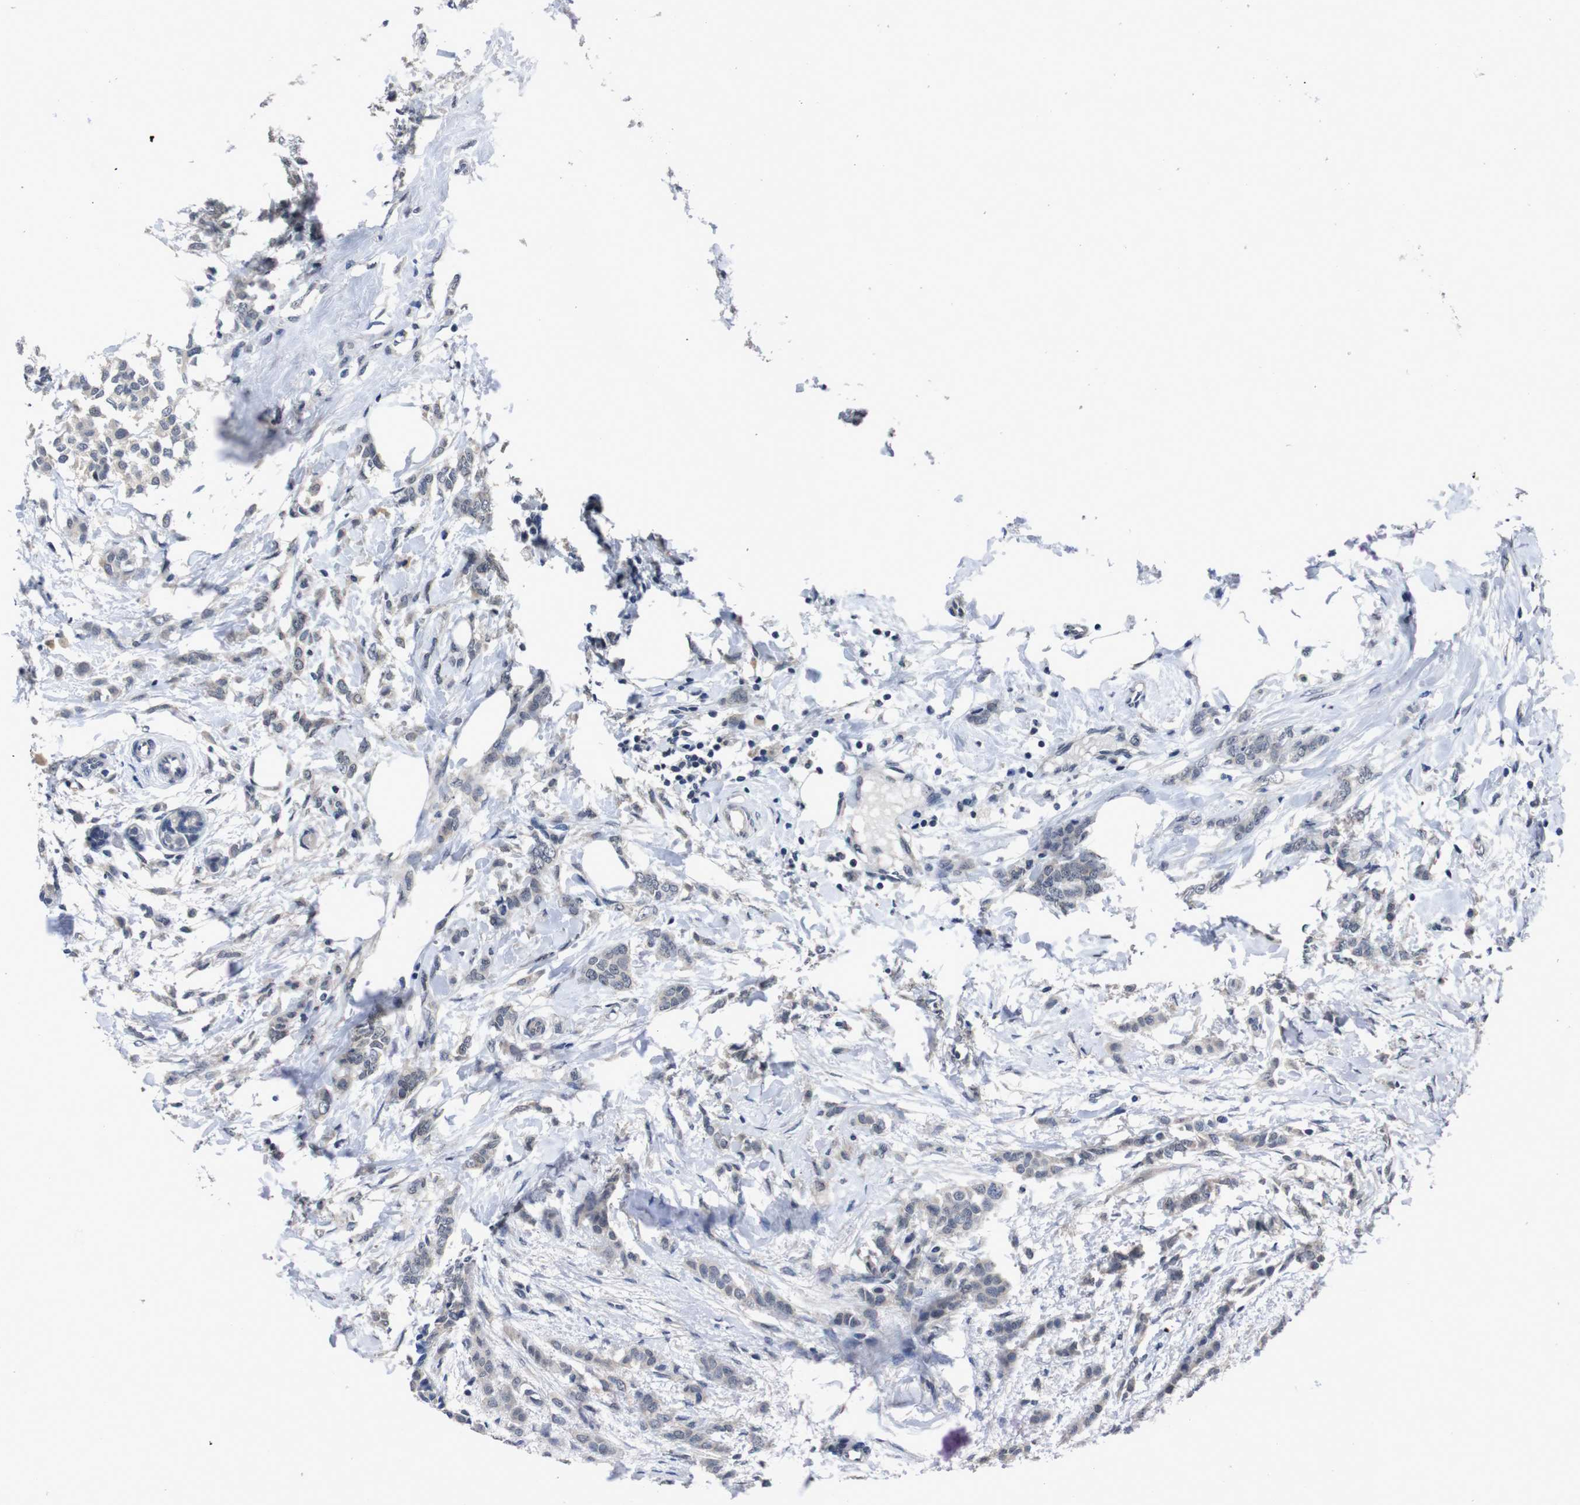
{"staining": {"intensity": "negative", "quantity": "none", "location": "none"}, "tissue": "breast cancer", "cell_type": "Tumor cells", "image_type": "cancer", "snomed": [{"axis": "morphology", "description": "Lobular carcinoma, in situ"}, {"axis": "morphology", "description": "Lobular carcinoma"}, {"axis": "topography", "description": "Breast"}], "caption": "This histopathology image is of breast cancer (lobular carcinoma) stained with immunohistochemistry to label a protein in brown with the nuclei are counter-stained blue. There is no expression in tumor cells. (DAB (3,3'-diaminobenzidine) immunohistochemistry visualized using brightfield microscopy, high magnification).", "gene": "AKT3", "patient": {"sex": "female", "age": 41}}